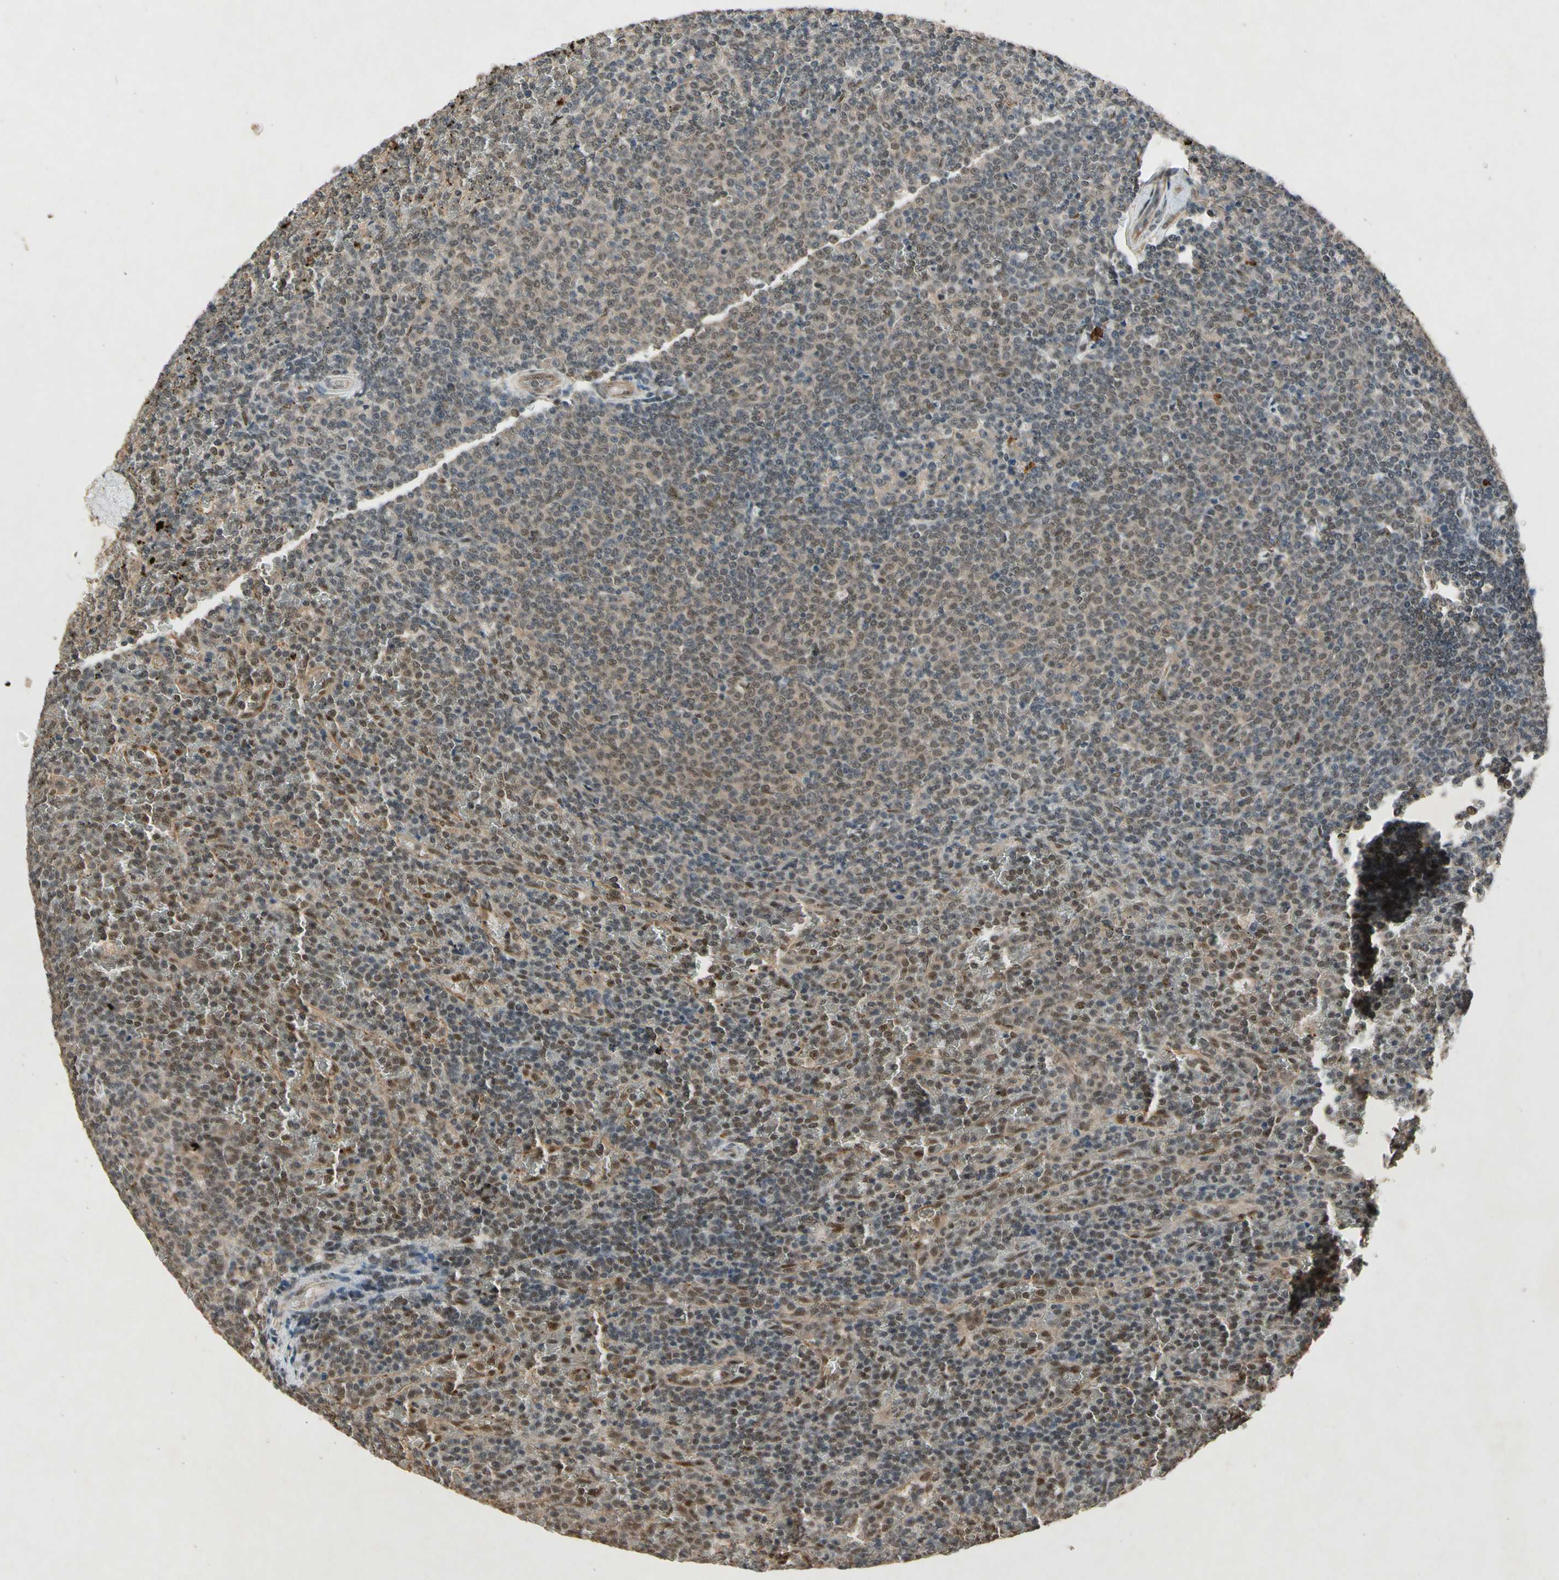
{"staining": {"intensity": "moderate", "quantity": "25%-75%", "location": "cytoplasmic/membranous,nuclear"}, "tissue": "lymphoma", "cell_type": "Tumor cells", "image_type": "cancer", "snomed": [{"axis": "morphology", "description": "Malignant lymphoma, non-Hodgkin's type, Low grade"}, {"axis": "topography", "description": "Spleen"}], "caption": "A brown stain highlights moderate cytoplasmic/membranous and nuclear staining of a protein in low-grade malignant lymphoma, non-Hodgkin's type tumor cells.", "gene": "PML", "patient": {"sex": "female", "age": 77}}